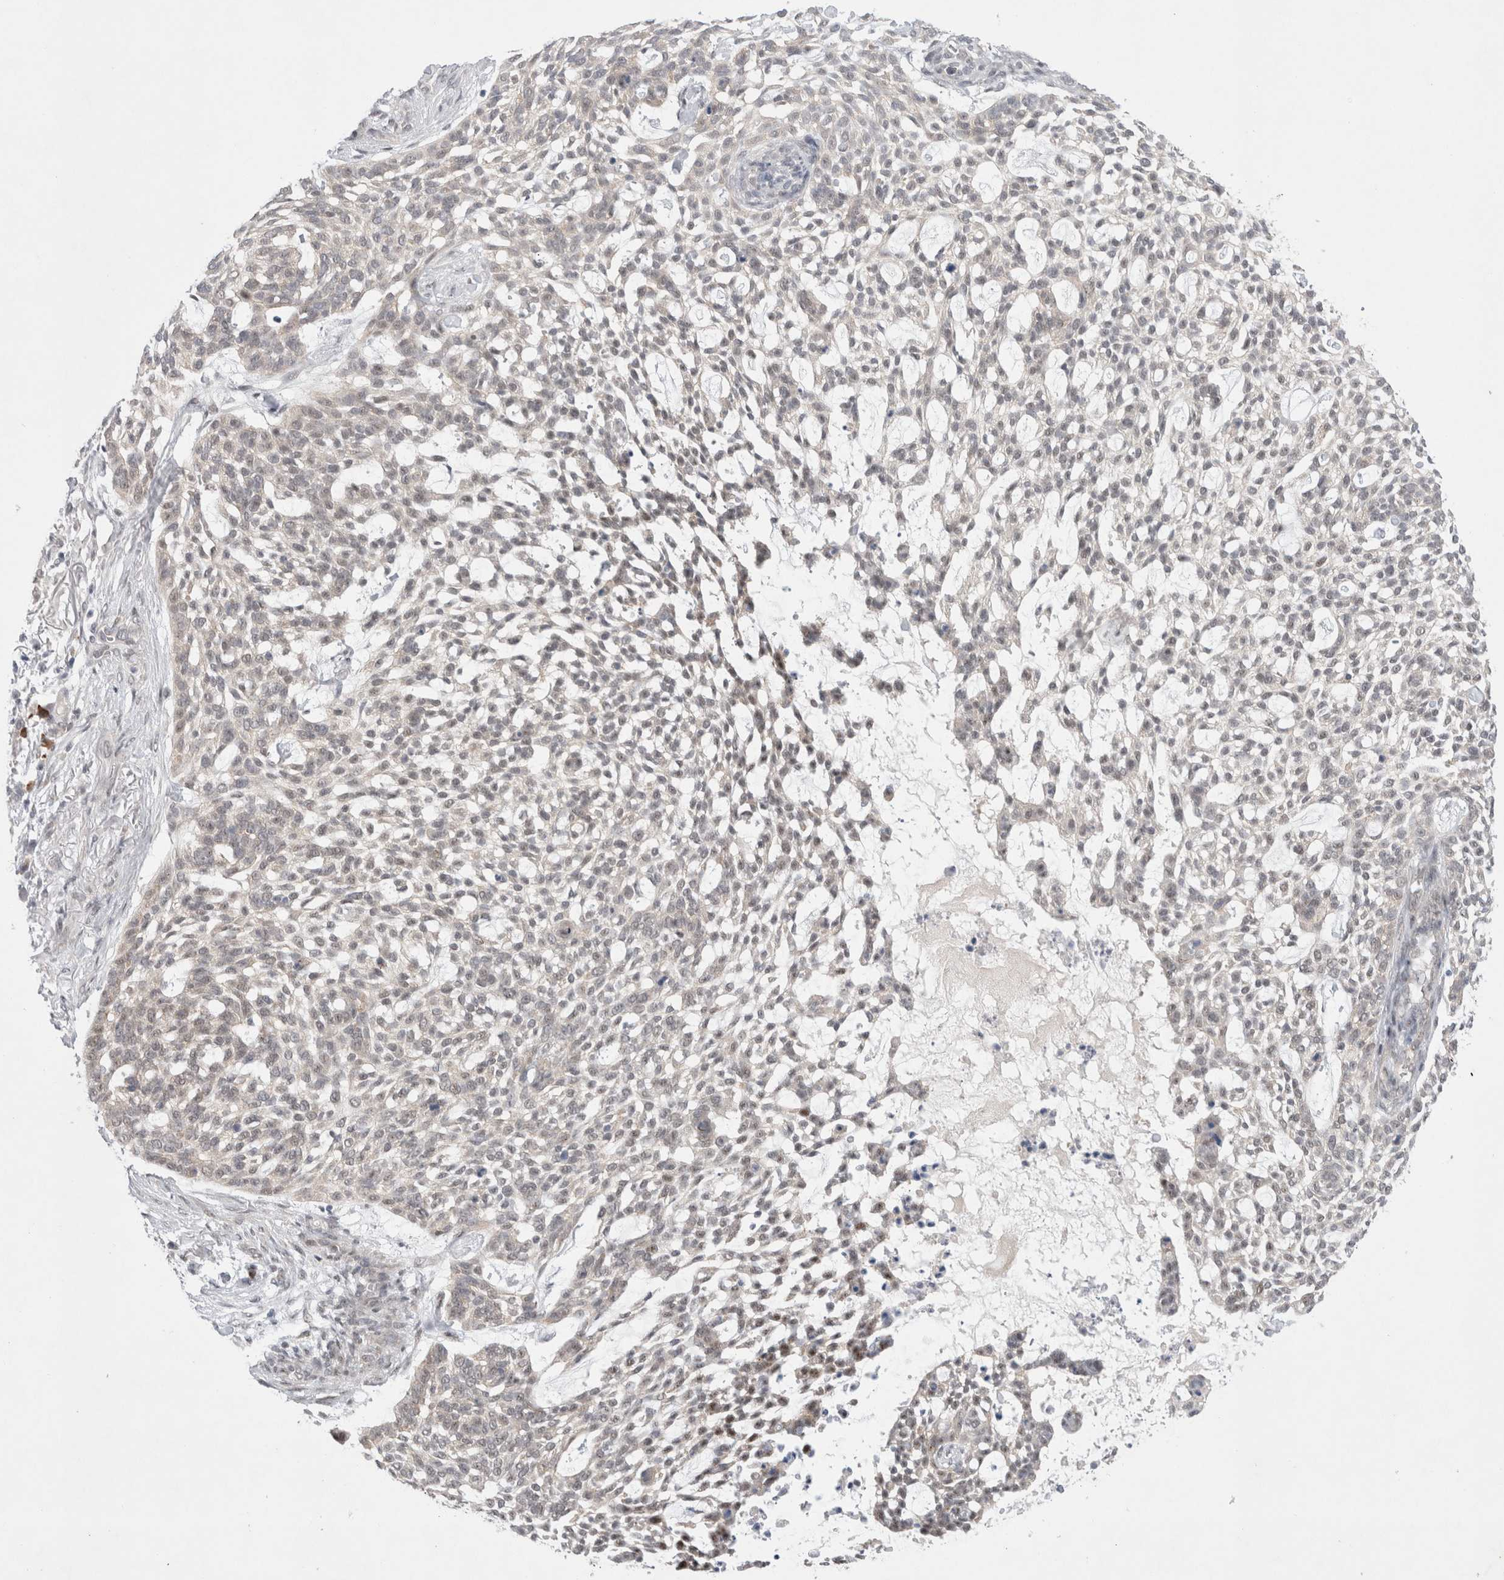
{"staining": {"intensity": "negative", "quantity": "none", "location": "none"}, "tissue": "skin cancer", "cell_type": "Tumor cells", "image_type": "cancer", "snomed": [{"axis": "morphology", "description": "Basal cell carcinoma"}, {"axis": "topography", "description": "Skin"}], "caption": "IHC image of neoplastic tissue: skin cancer stained with DAB reveals no significant protein expression in tumor cells.", "gene": "WIPF2", "patient": {"sex": "female", "age": 64}}